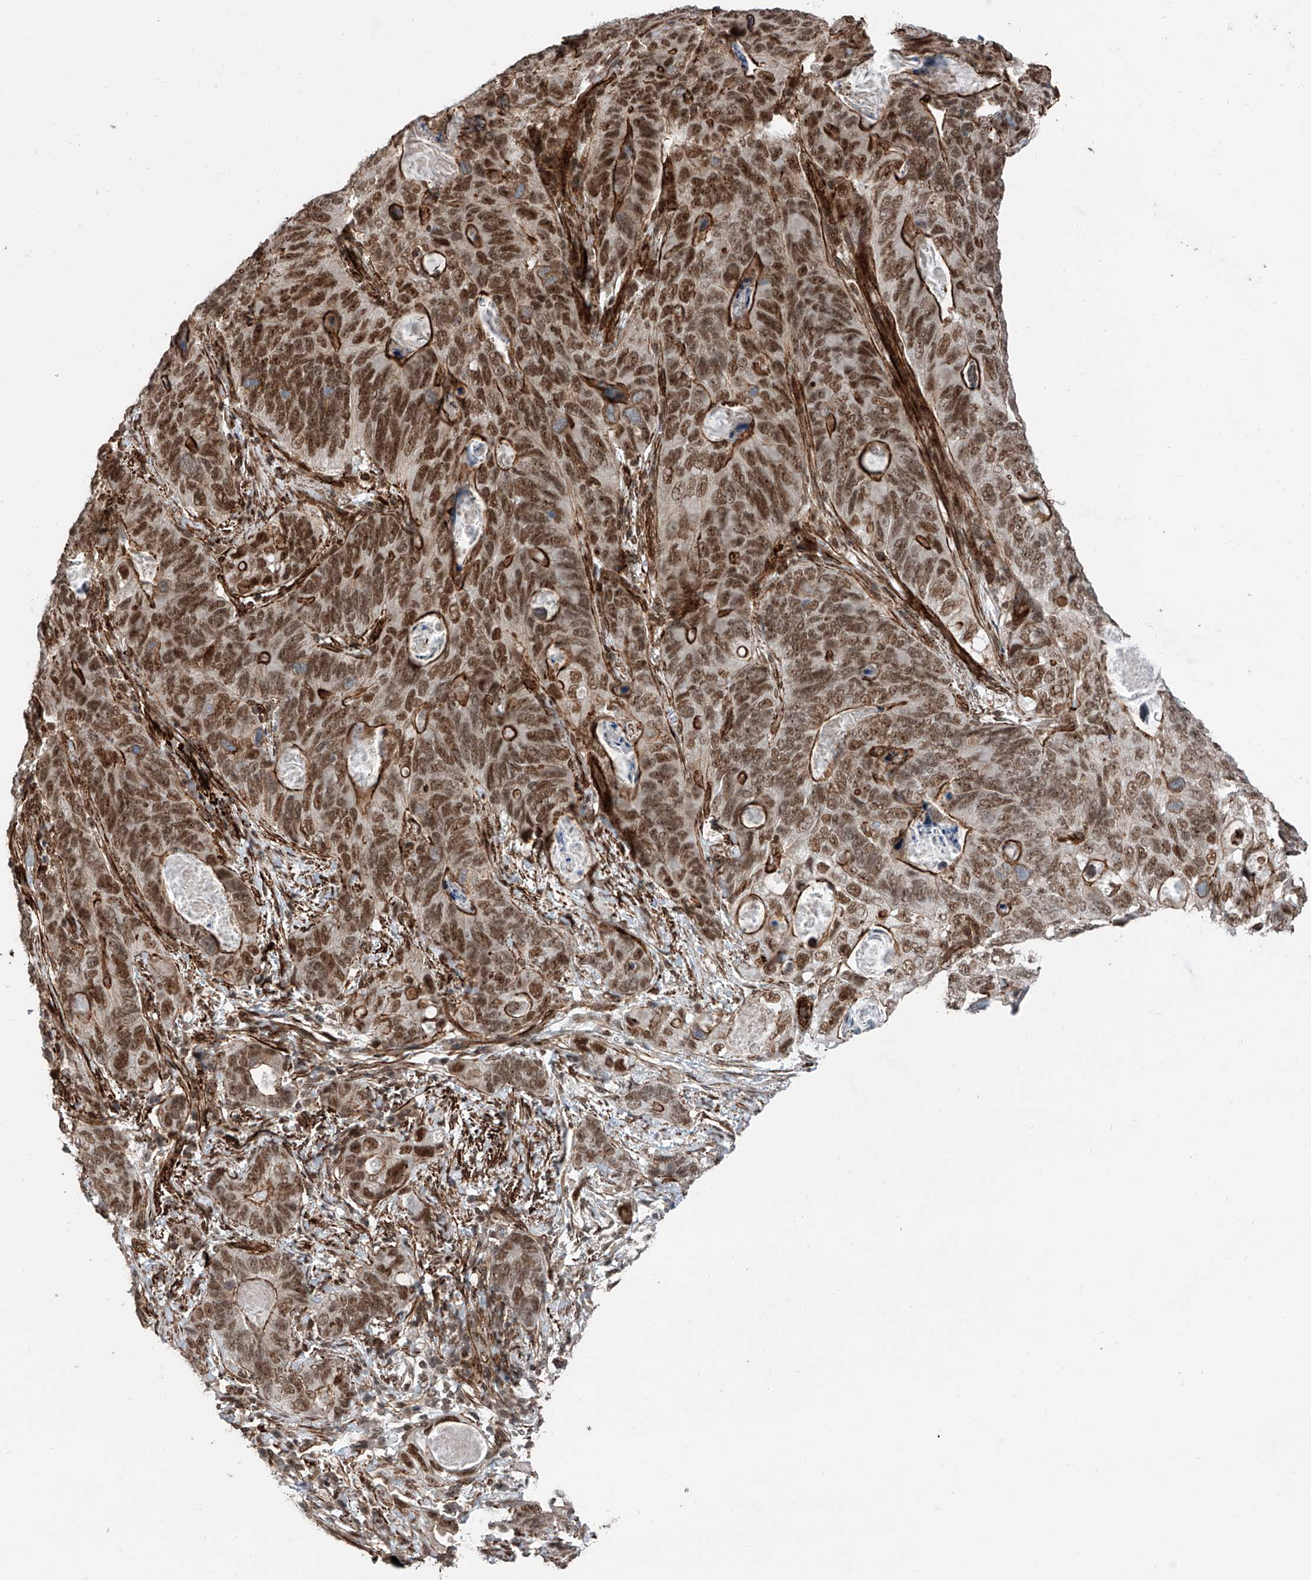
{"staining": {"intensity": "moderate", "quantity": ">75%", "location": "cytoplasmic/membranous,nuclear"}, "tissue": "stomach cancer", "cell_type": "Tumor cells", "image_type": "cancer", "snomed": [{"axis": "morphology", "description": "Normal tissue, NOS"}, {"axis": "morphology", "description": "Adenocarcinoma, NOS"}, {"axis": "topography", "description": "Stomach"}], "caption": "Stomach adenocarcinoma tissue shows moderate cytoplasmic/membranous and nuclear expression in about >75% of tumor cells, visualized by immunohistochemistry. (Stains: DAB (3,3'-diaminobenzidine) in brown, nuclei in blue, Microscopy: brightfield microscopy at high magnification).", "gene": "SDE2", "patient": {"sex": "female", "age": 89}}